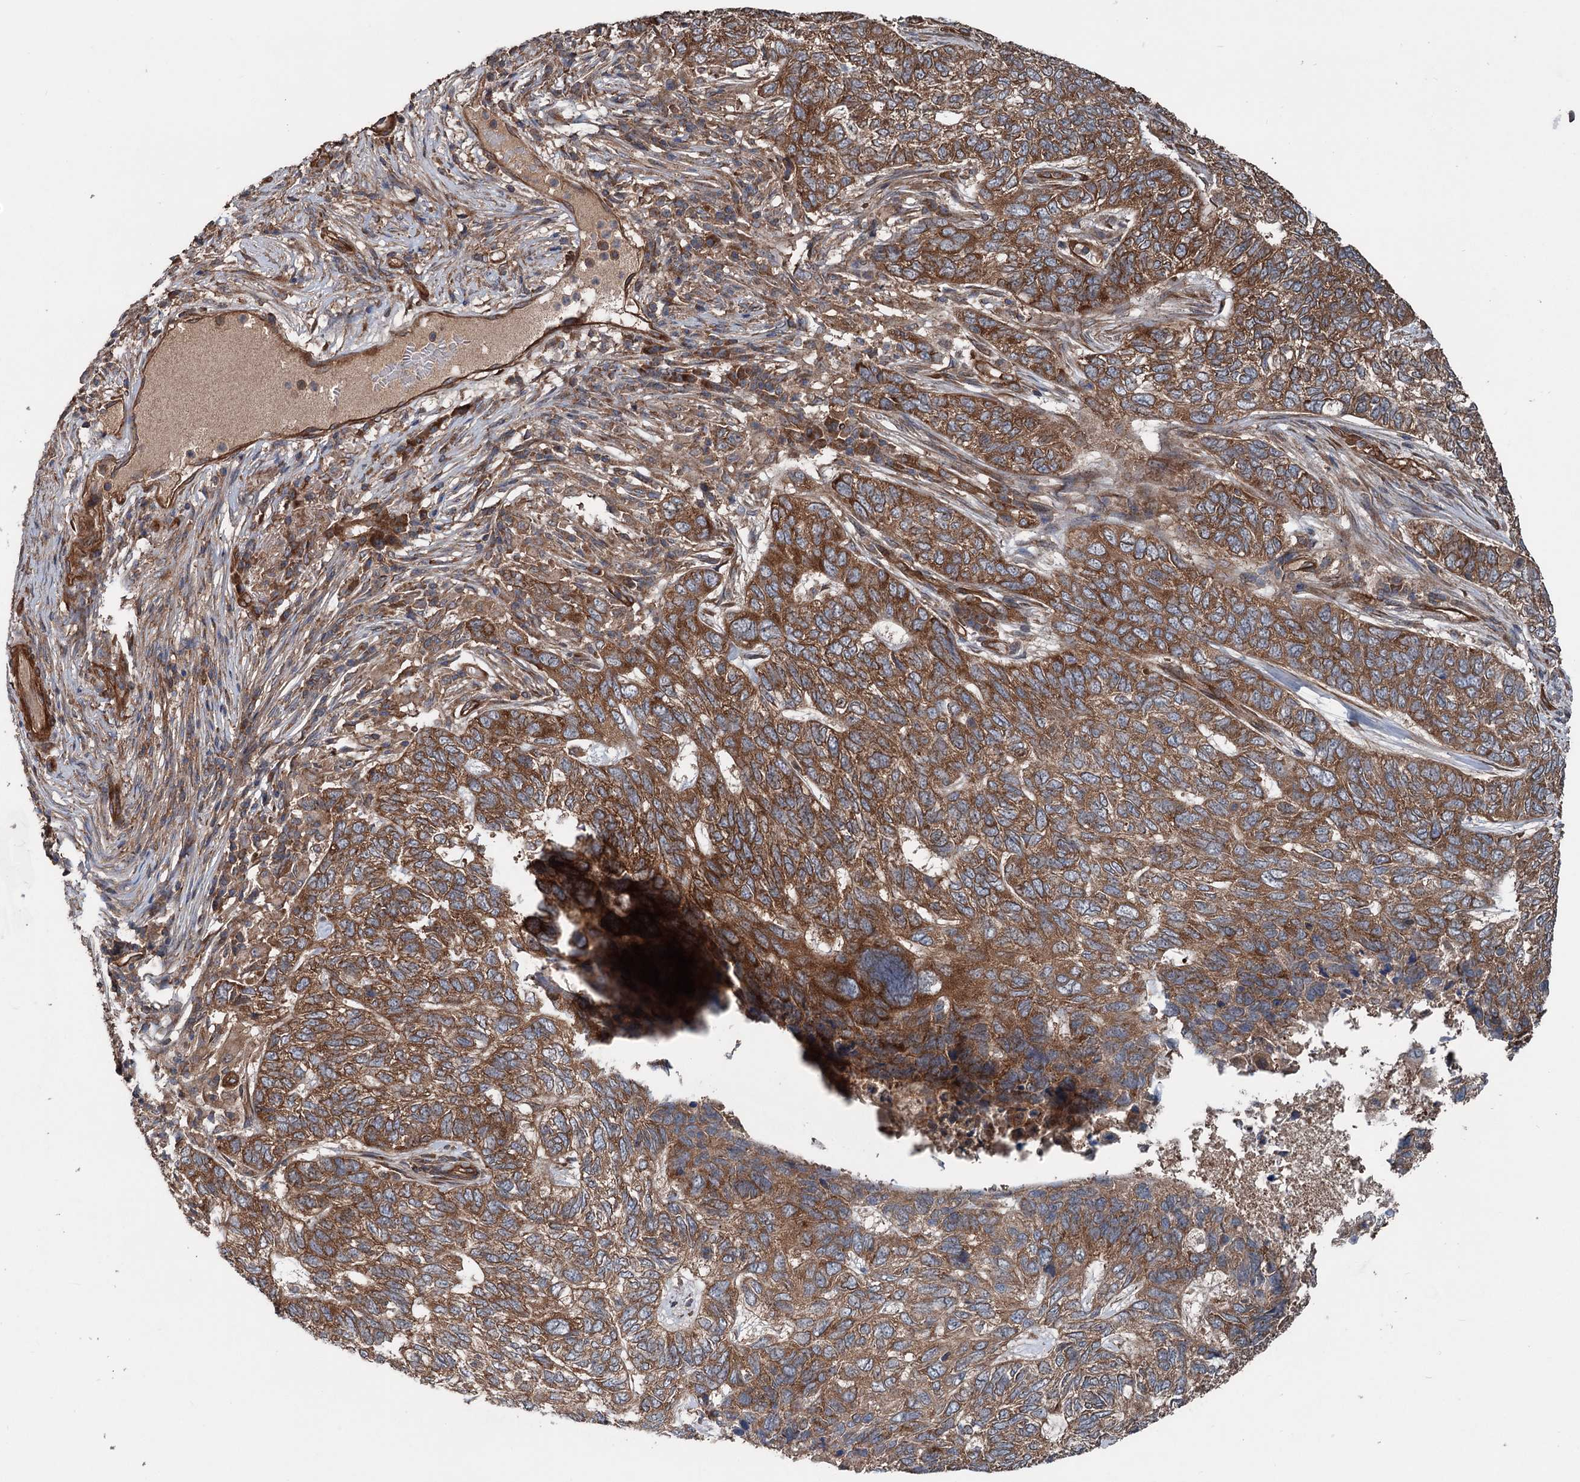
{"staining": {"intensity": "moderate", "quantity": ">75%", "location": "cytoplasmic/membranous"}, "tissue": "skin cancer", "cell_type": "Tumor cells", "image_type": "cancer", "snomed": [{"axis": "morphology", "description": "Basal cell carcinoma"}, {"axis": "topography", "description": "Skin"}], "caption": "Brown immunohistochemical staining in human skin cancer shows moderate cytoplasmic/membranous expression in about >75% of tumor cells. (DAB IHC with brightfield microscopy, high magnification).", "gene": "RNF214", "patient": {"sex": "female", "age": 65}}